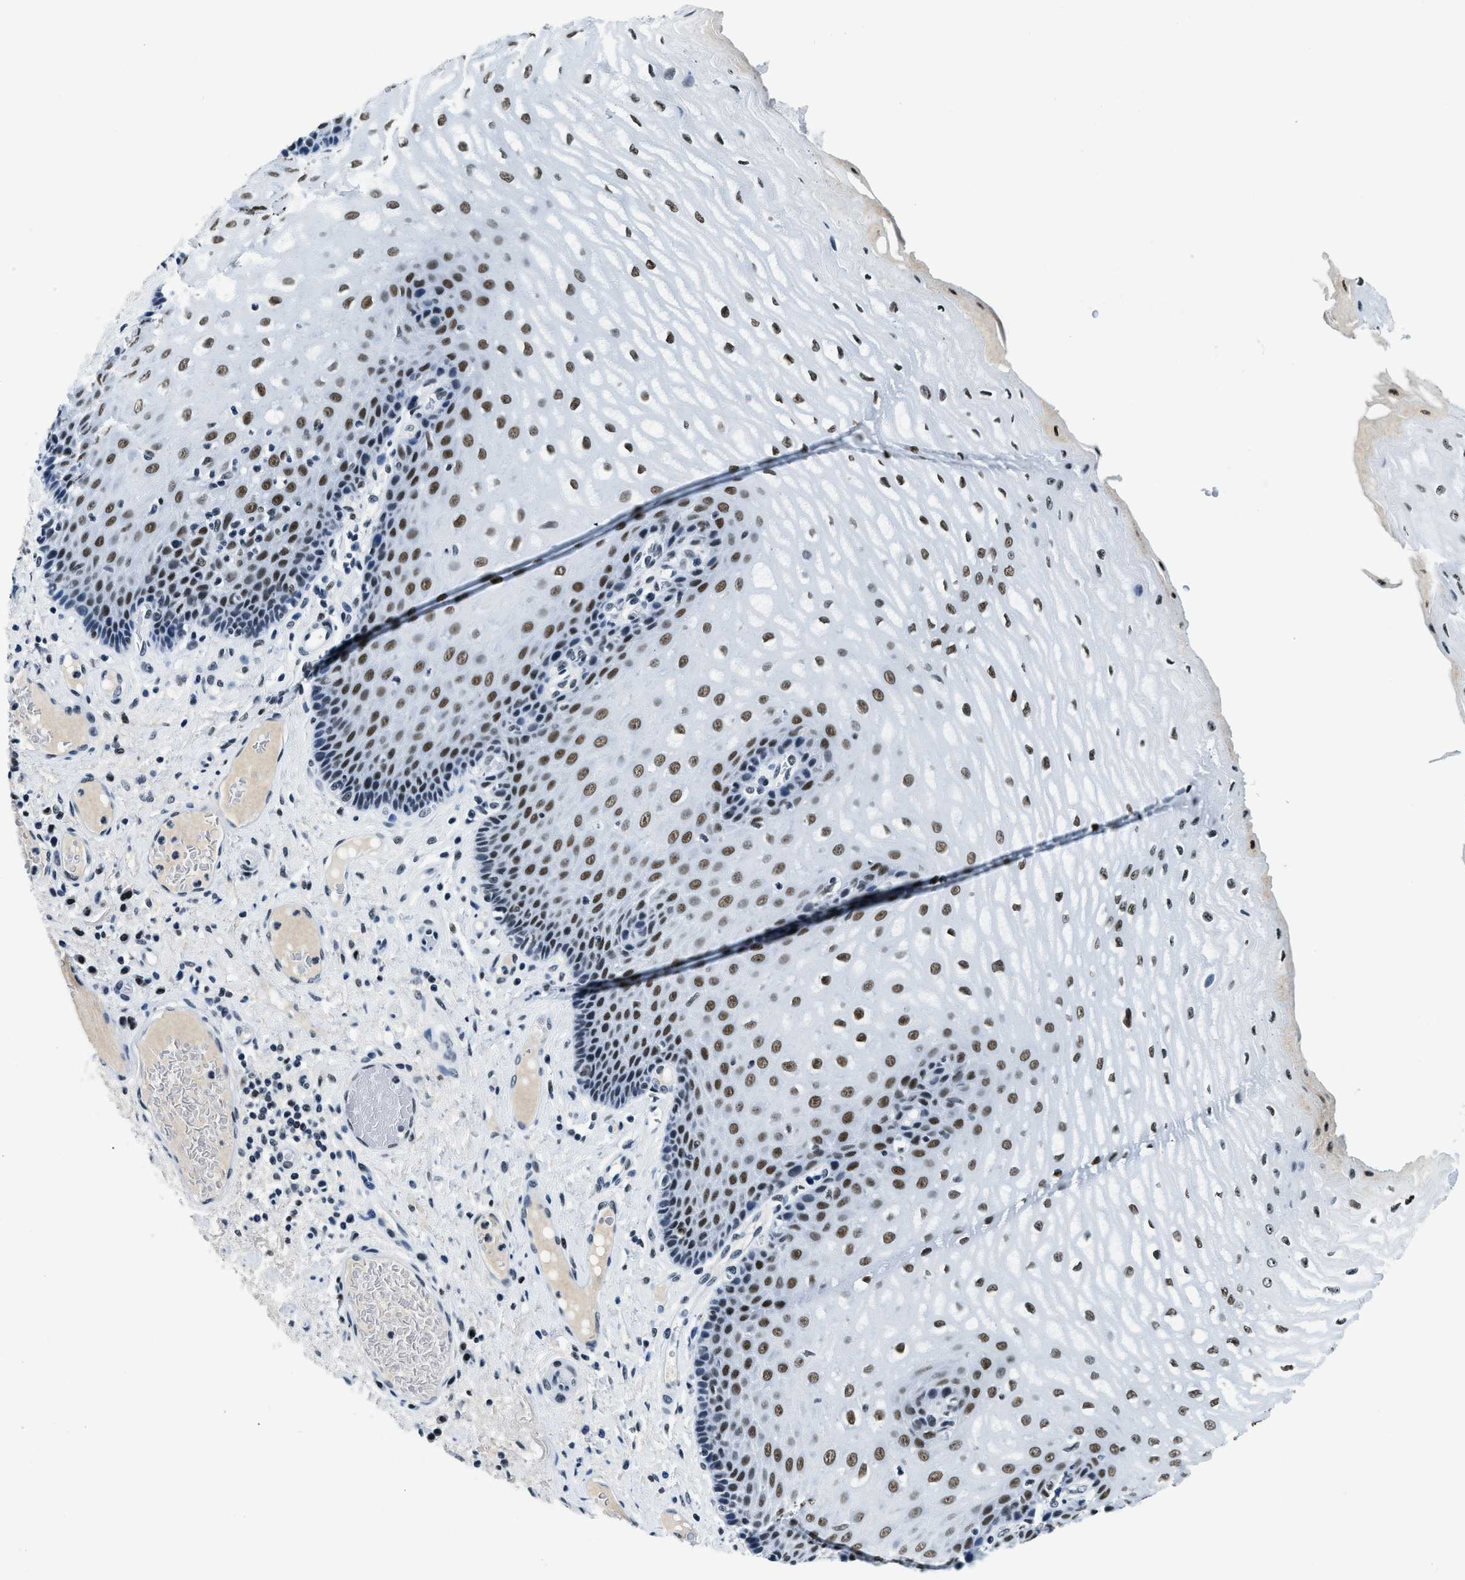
{"staining": {"intensity": "strong", "quantity": ">75%", "location": "nuclear"}, "tissue": "esophagus", "cell_type": "Squamous epithelial cells", "image_type": "normal", "snomed": [{"axis": "morphology", "description": "Normal tissue, NOS"}, {"axis": "topography", "description": "Esophagus"}], "caption": "About >75% of squamous epithelial cells in benign esophagus demonstrate strong nuclear protein expression as visualized by brown immunohistochemical staining.", "gene": "TOP1", "patient": {"sex": "male", "age": 54}}